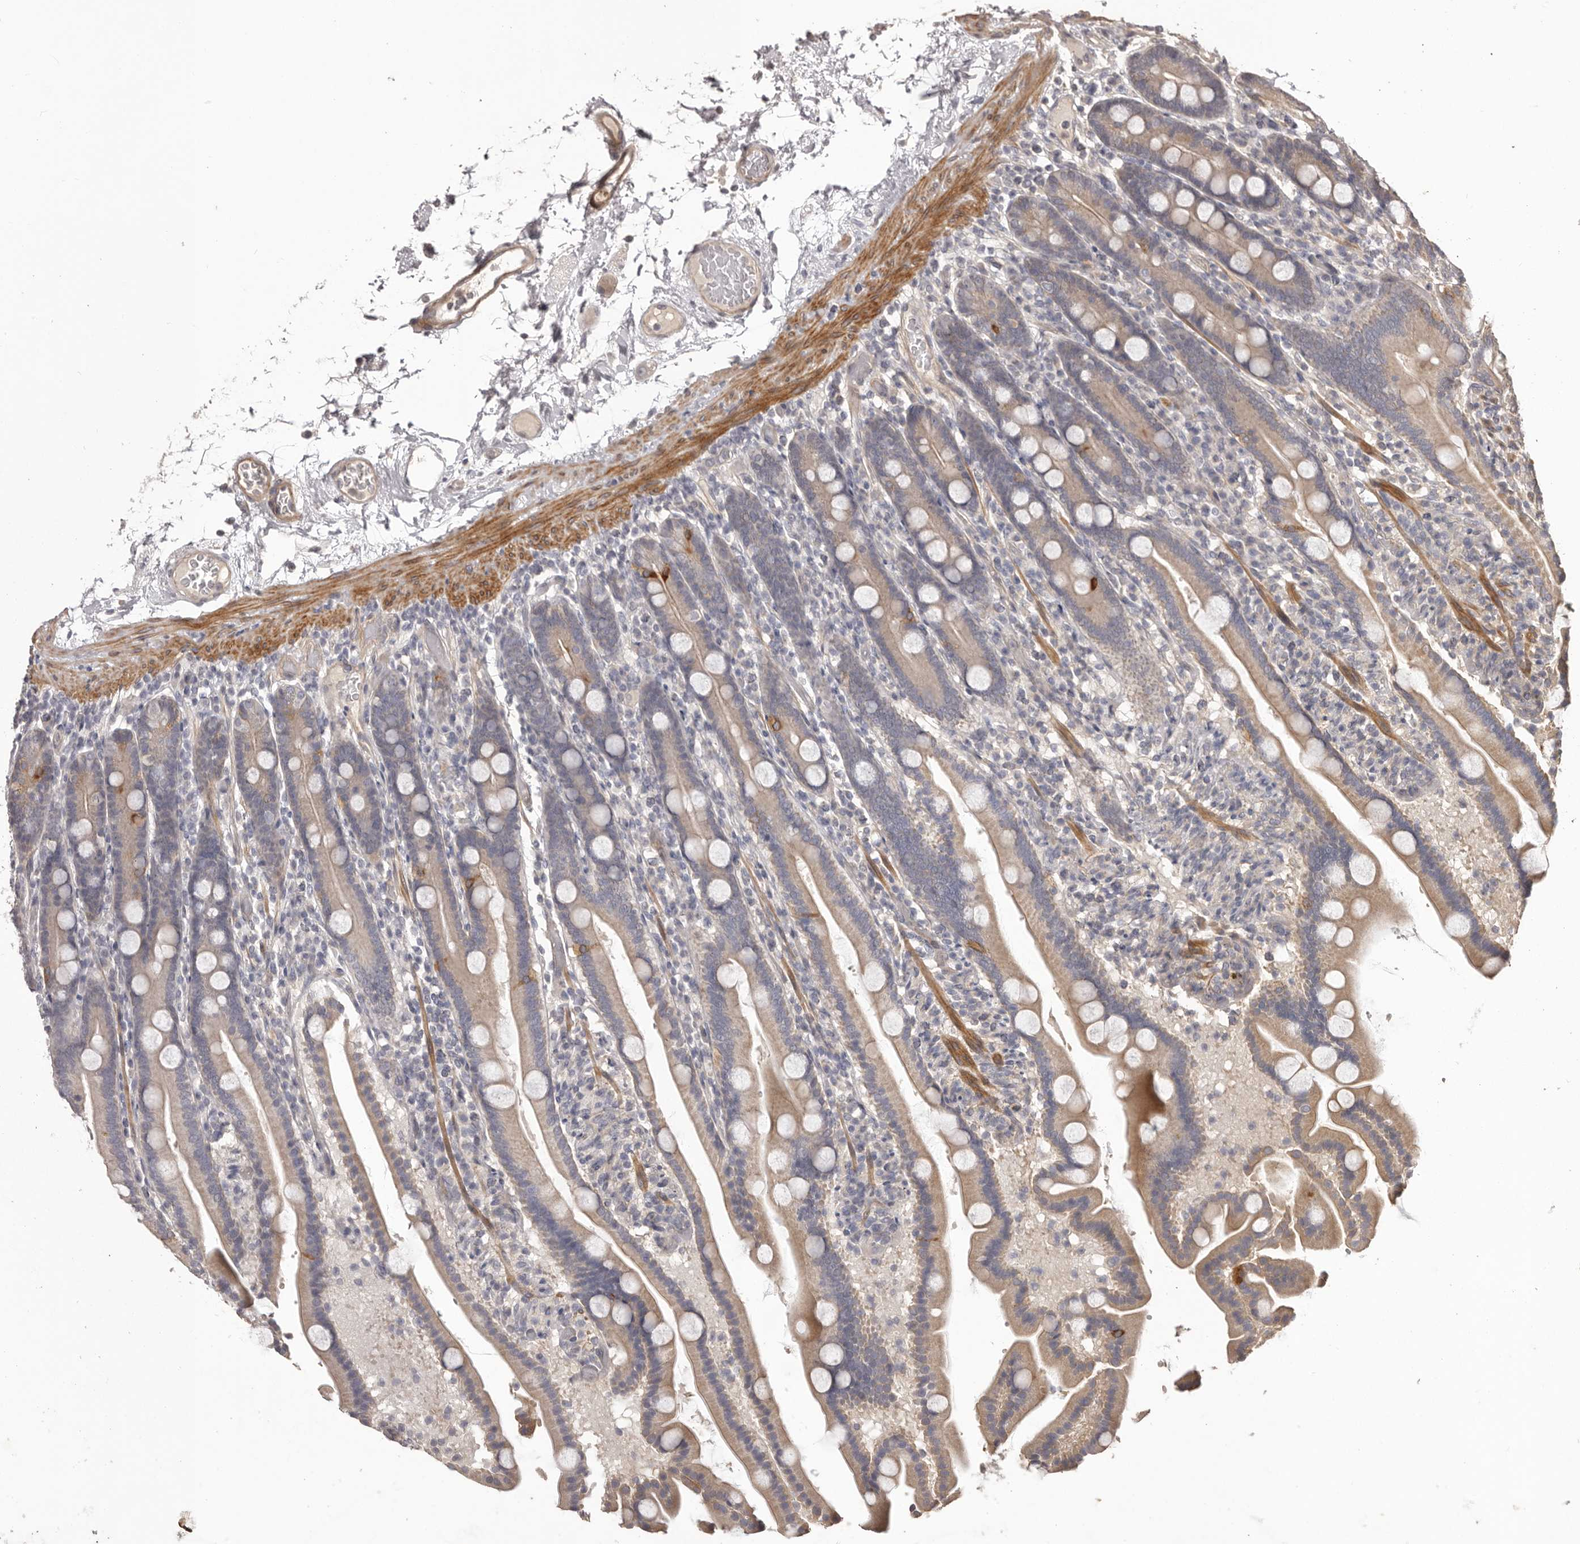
{"staining": {"intensity": "weak", "quantity": ">75%", "location": "cytoplasmic/membranous"}, "tissue": "duodenum", "cell_type": "Glandular cells", "image_type": "normal", "snomed": [{"axis": "morphology", "description": "Normal tissue, NOS"}, {"axis": "topography", "description": "Duodenum"}], "caption": "A micrograph showing weak cytoplasmic/membranous staining in approximately >75% of glandular cells in normal duodenum, as visualized by brown immunohistochemical staining.", "gene": "HRH1", "patient": {"sex": "male", "age": 55}}